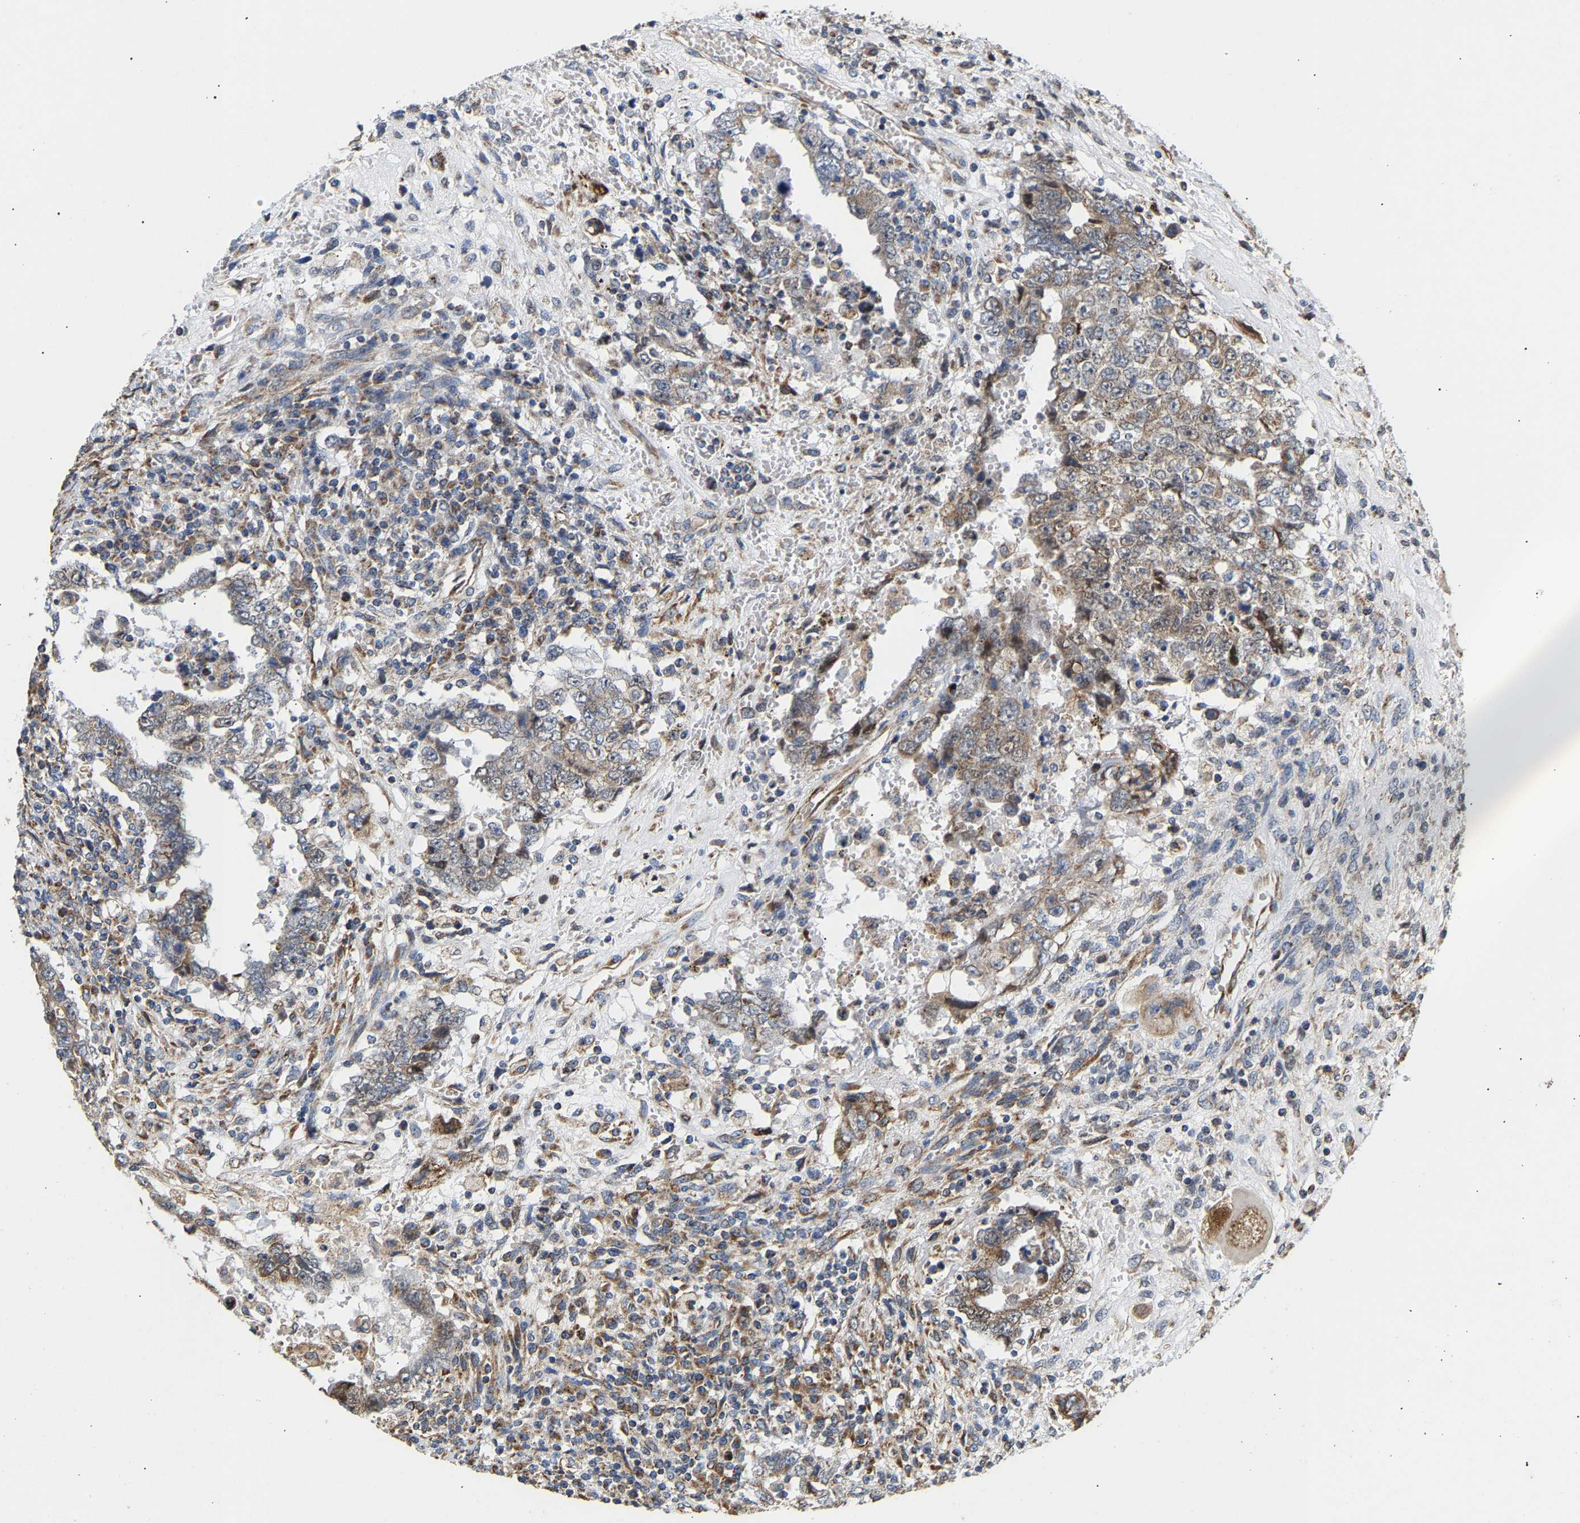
{"staining": {"intensity": "weak", "quantity": "25%-75%", "location": "cytoplasmic/membranous"}, "tissue": "testis cancer", "cell_type": "Tumor cells", "image_type": "cancer", "snomed": [{"axis": "morphology", "description": "Carcinoma, Embryonal, NOS"}, {"axis": "topography", "description": "Testis"}], "caption": "Testis cancer tissue exhibits weak cytoplasmic/membranous staining in approximately 25%-75% of tumor cells", "gene": "TMEM168", "patient": {"sex": "male", "age": 26}}